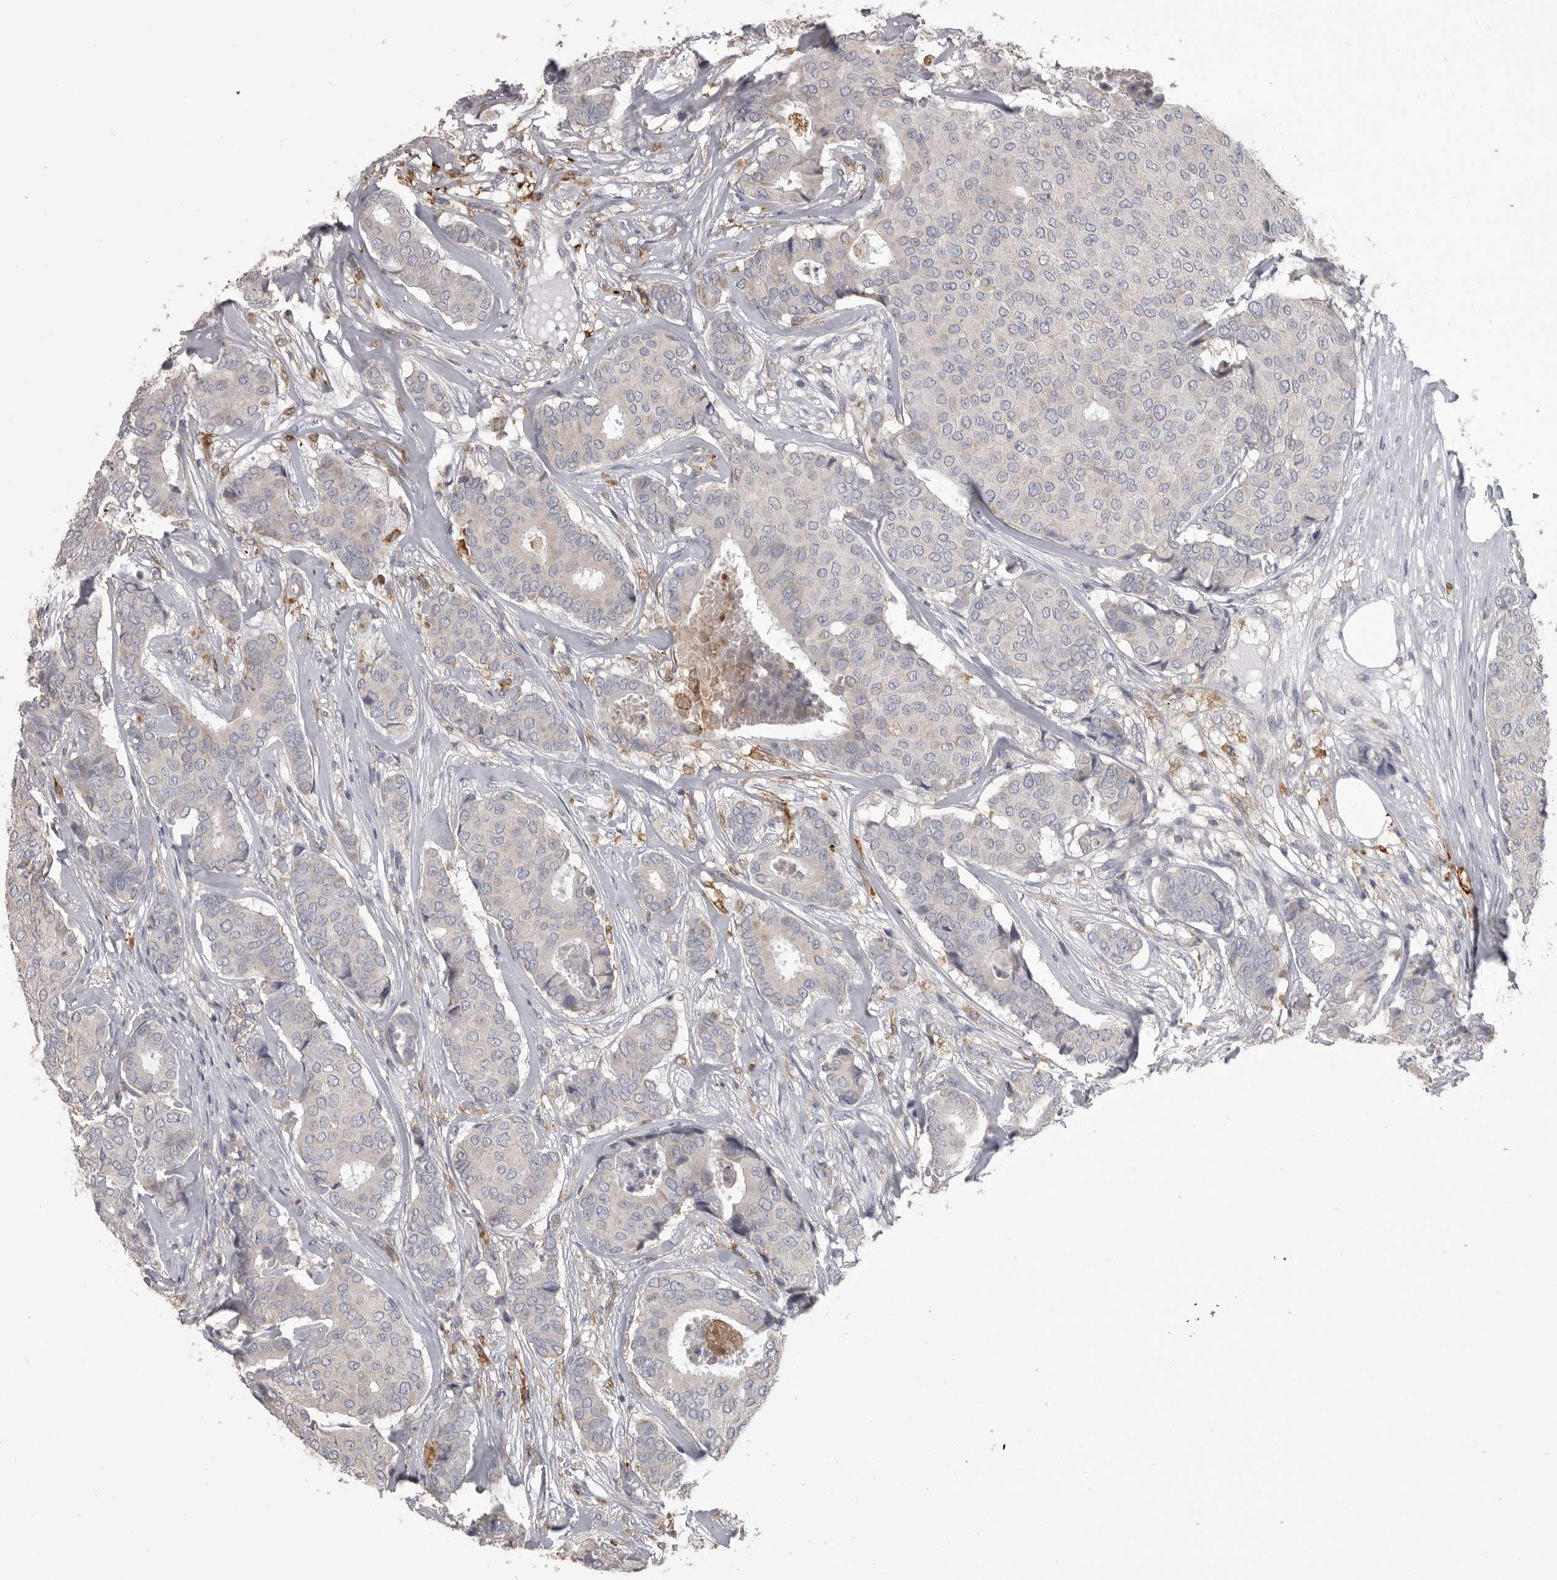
{"staining": {"intensity": "negative", "quantity": "none", "location": "none"}, "tissue": "breast cancer", "cell_type": "Tumor cells", "image_type": "cancer", "snomed": [{"axis": "morphology", "description": "Duct carcinoma"}, {"axis": "topography", "description": "Breast"}], "caption": "Human breast intraductal carcinoma stained for a protein using IHC shows no expression in tumor cells.", "gene": "CMTM6", "patient": {"sex": "female", "age": 75}}